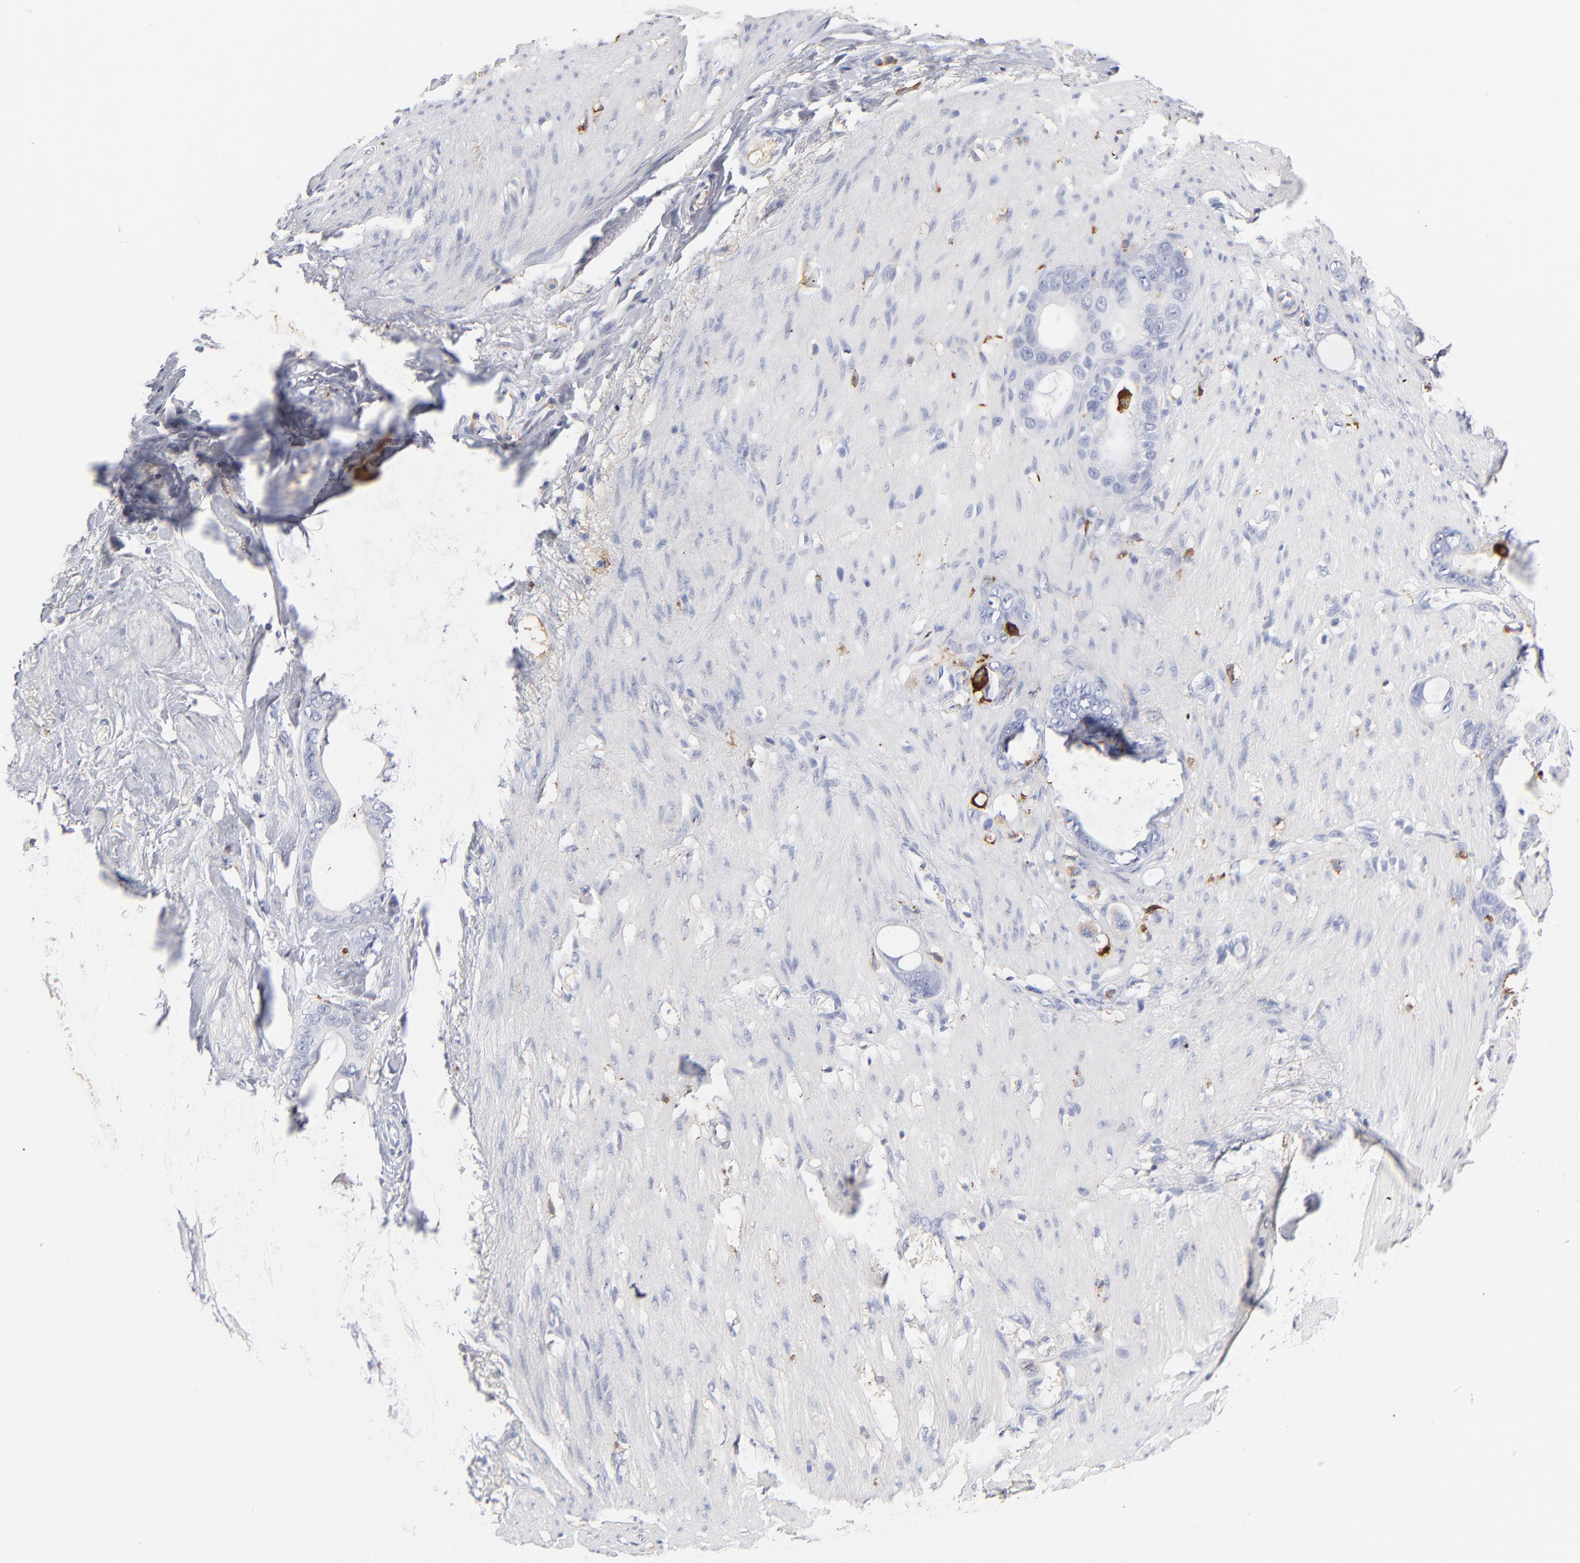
{"staining": {"intensity": "negative", "quantity": "none", "location": "none"}, "tissue": "stomach cancer", "cell_type": "Tumor cells", "image_type": "cancer", "snomed": [{"axis": "morphology", "description": "Adenocarcinoma, NOS"}, {"axis": "topography", "description": "Stomach"}], "caption": "An immunohistochemistry photomicrograph of stomach cancer is shown. There is no staining in tumor cells of stomach cancer.", "gene": "APOH", "patient": {"sex": "female", "age": 75}}